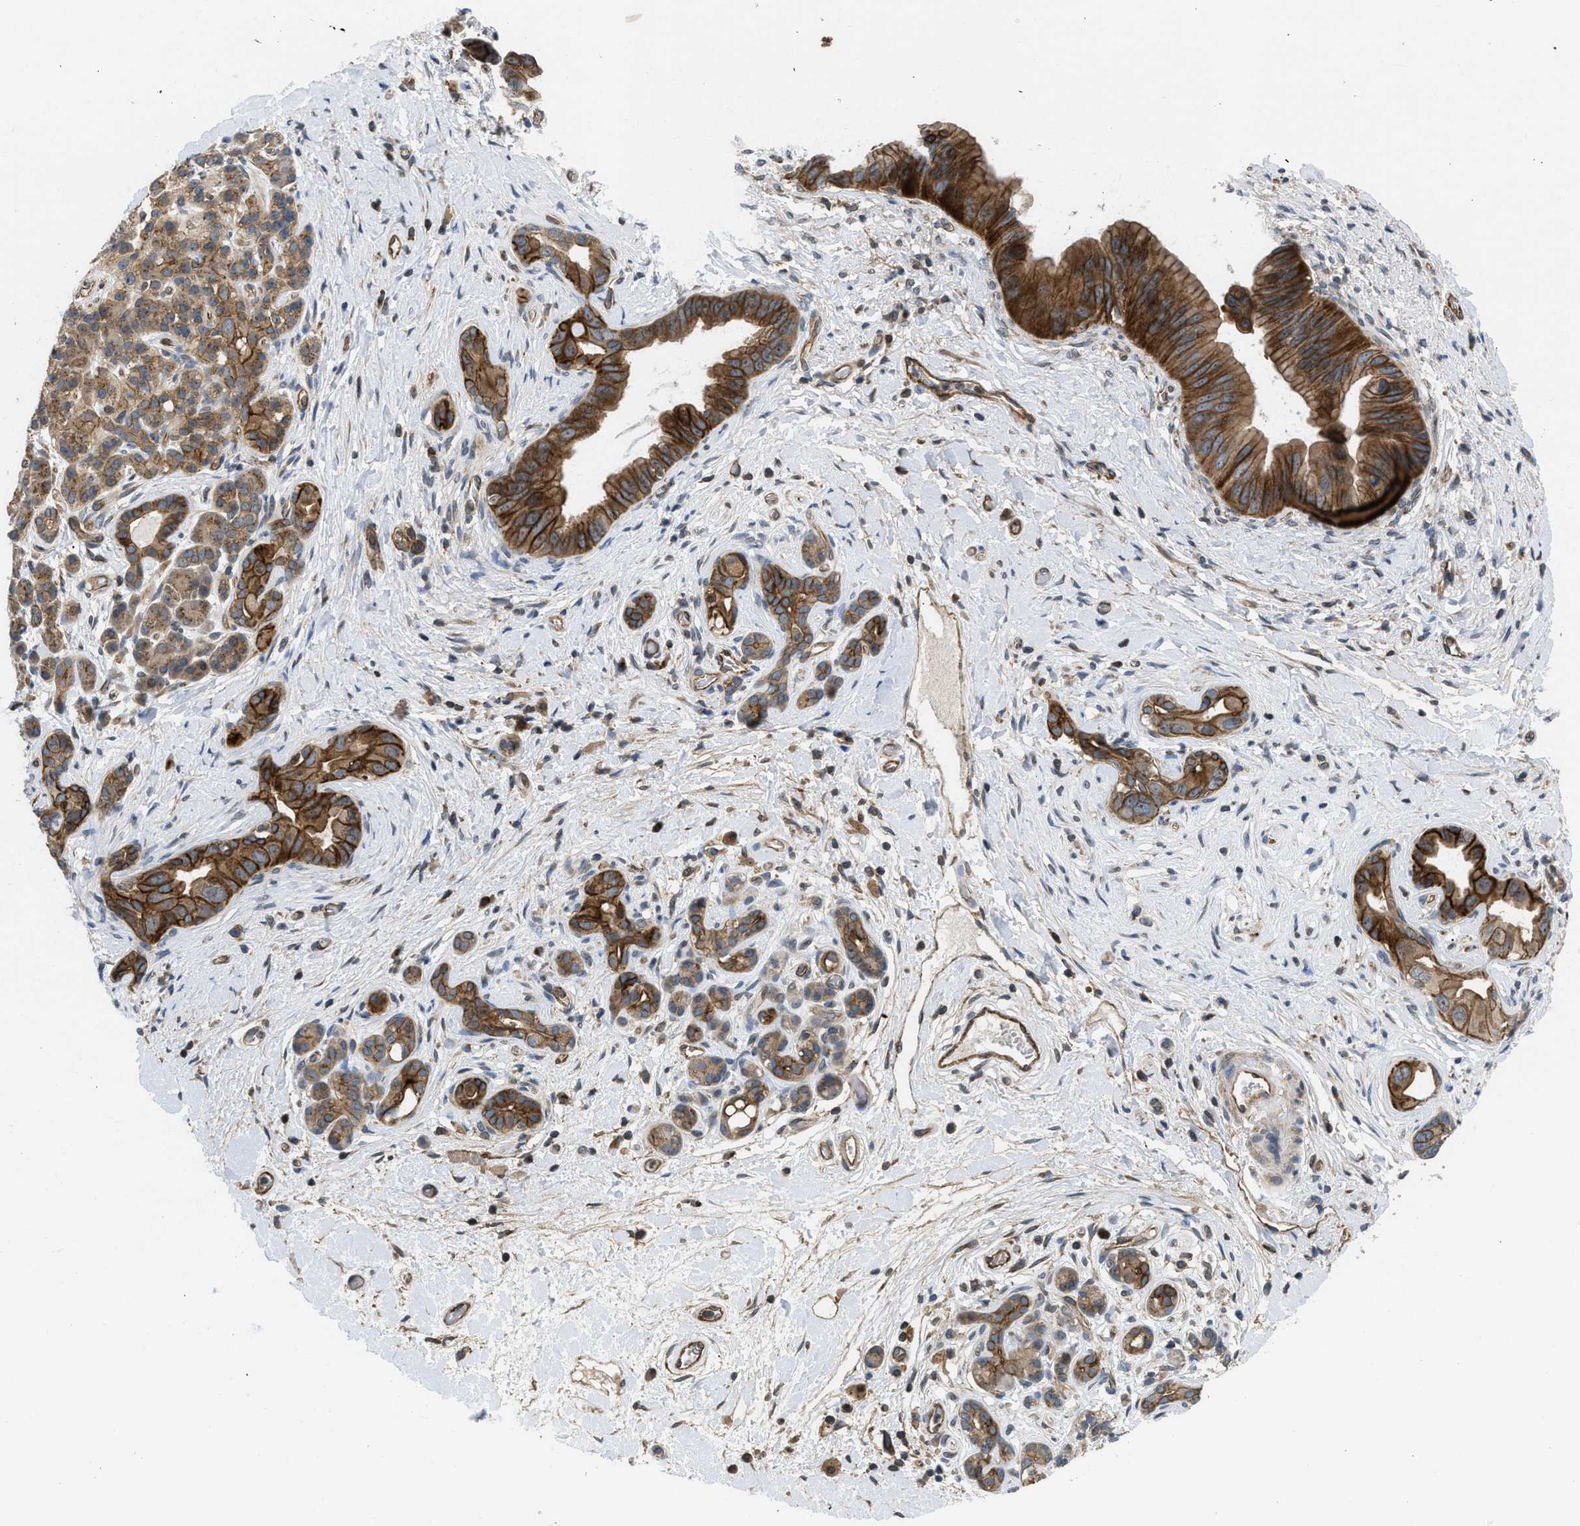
{"staining": {"intensity": "strong", "quantity": ">75%", "location": "cytoplasmic/membranous"}, "tissue": "pancreatic cancer", "cell_type": "Tumor cells", "image_type": "cancer", "snomed": [{"axis": "morphology", "description": "Adenocarcinoma, NOS"}, {"axis": "topography", "description": "Pancreas"}], "caption": "The histopathology image displays a brown stain indicating the presence of a protein in the cytoplasmic/membranous of tumor cells in pancreatic cancer (adenocarcinoma).", "gene": "GPATCH2L", "patient": {"sex": "male", "age": 55}}